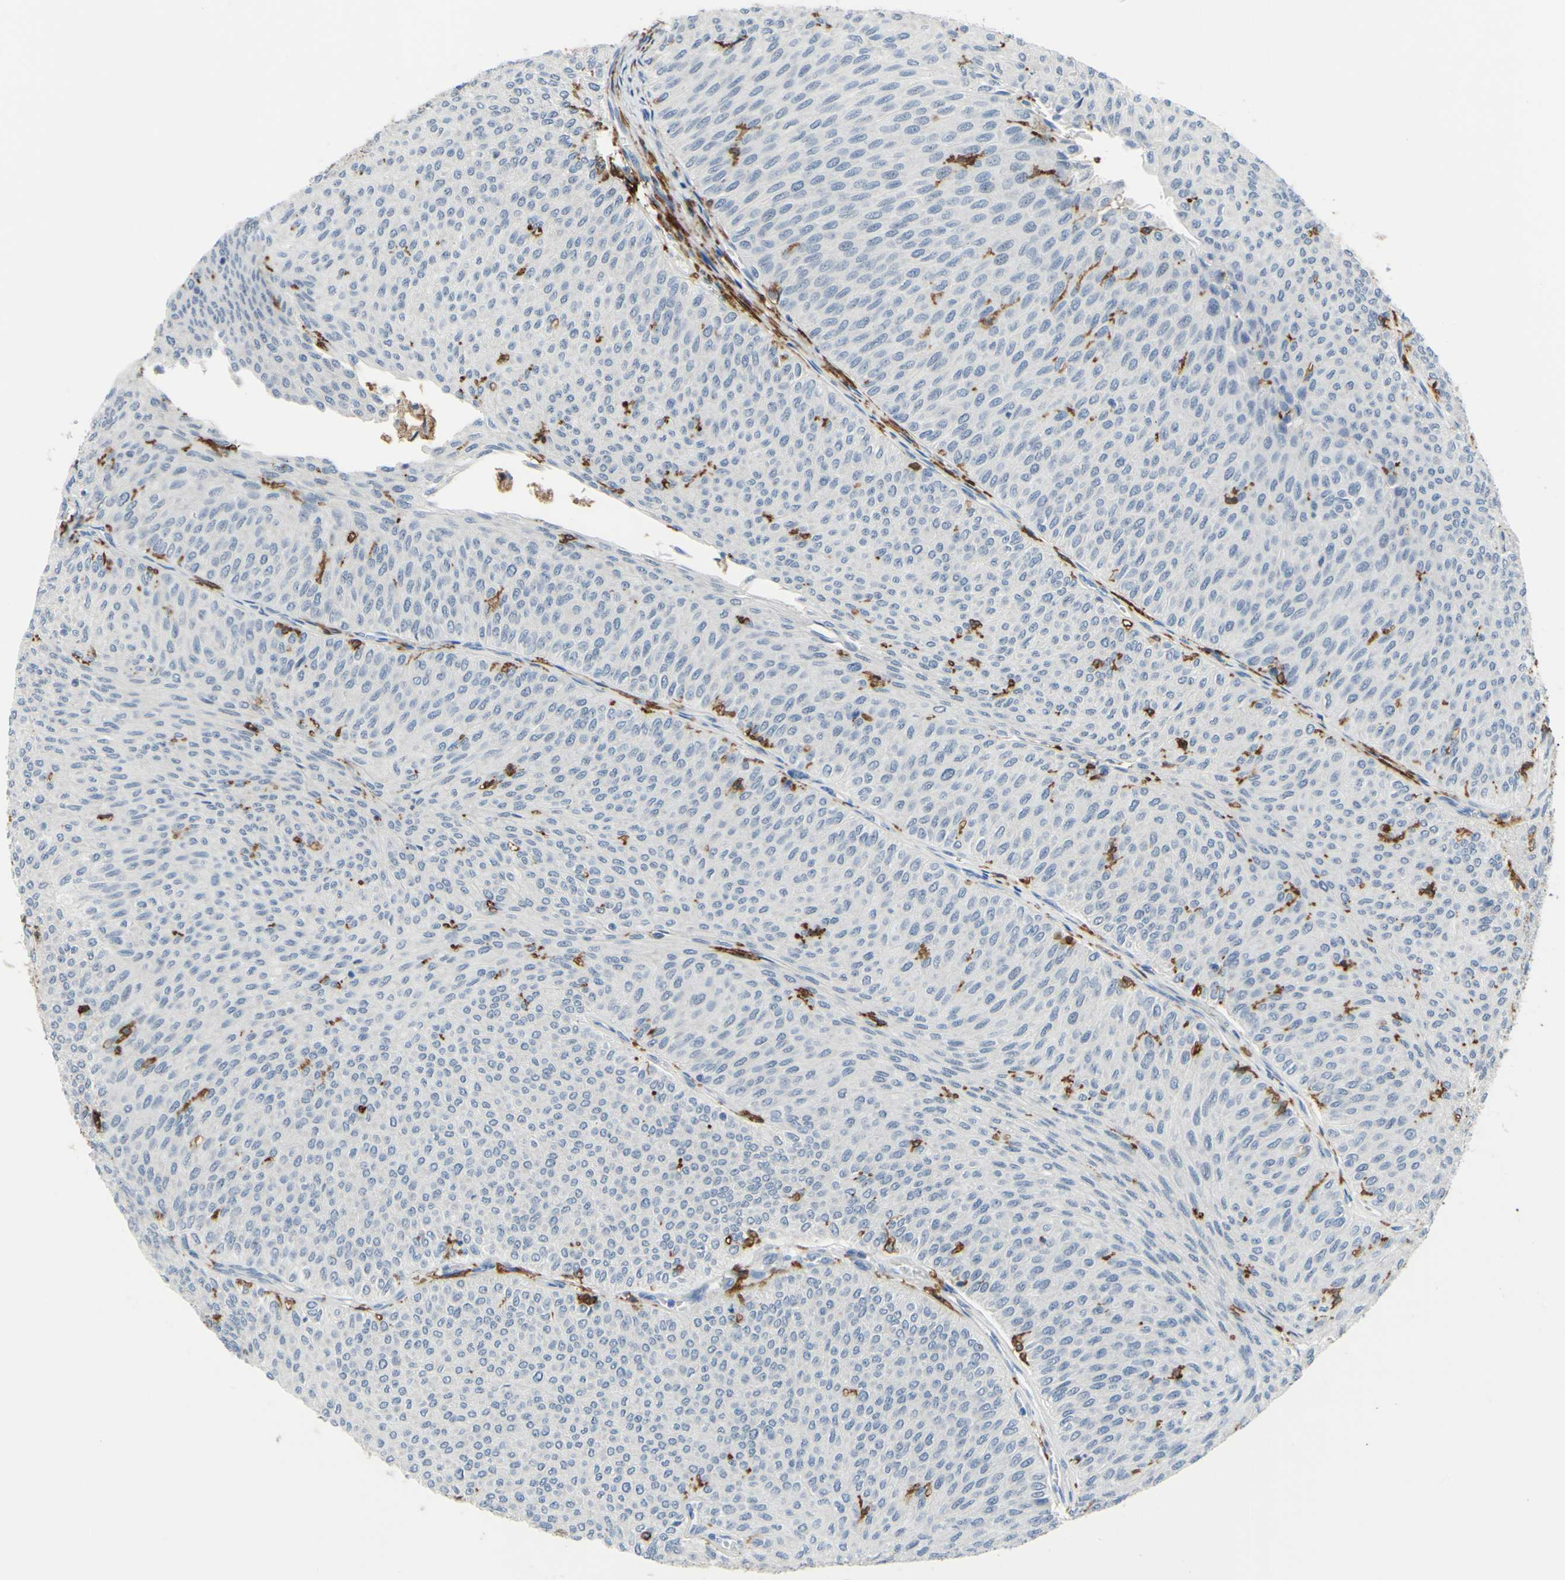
{"staining": {"intensity": "negative", "quantity": "none", "location": "none"}, "tissue": "urothelial cancer", "cell_type": "Tumor cells", "image_type": "cancer", "snomed": [{"axis": "morphology", "description": "Urothelial carcinoma, Low grade"}, {"axis": "topography", "description": "Urinary bladder"}], "caption": "IHC of low-grade urothelial carcinoma exhibits no positivity in tumor cells. (DAB (3,3'-diaminobenzidine) immunohistochemistry (IHC) with hematoxylin counter stain).", "gene": "FCGR2A", "patient": {"sex": "male", "age": 78}}